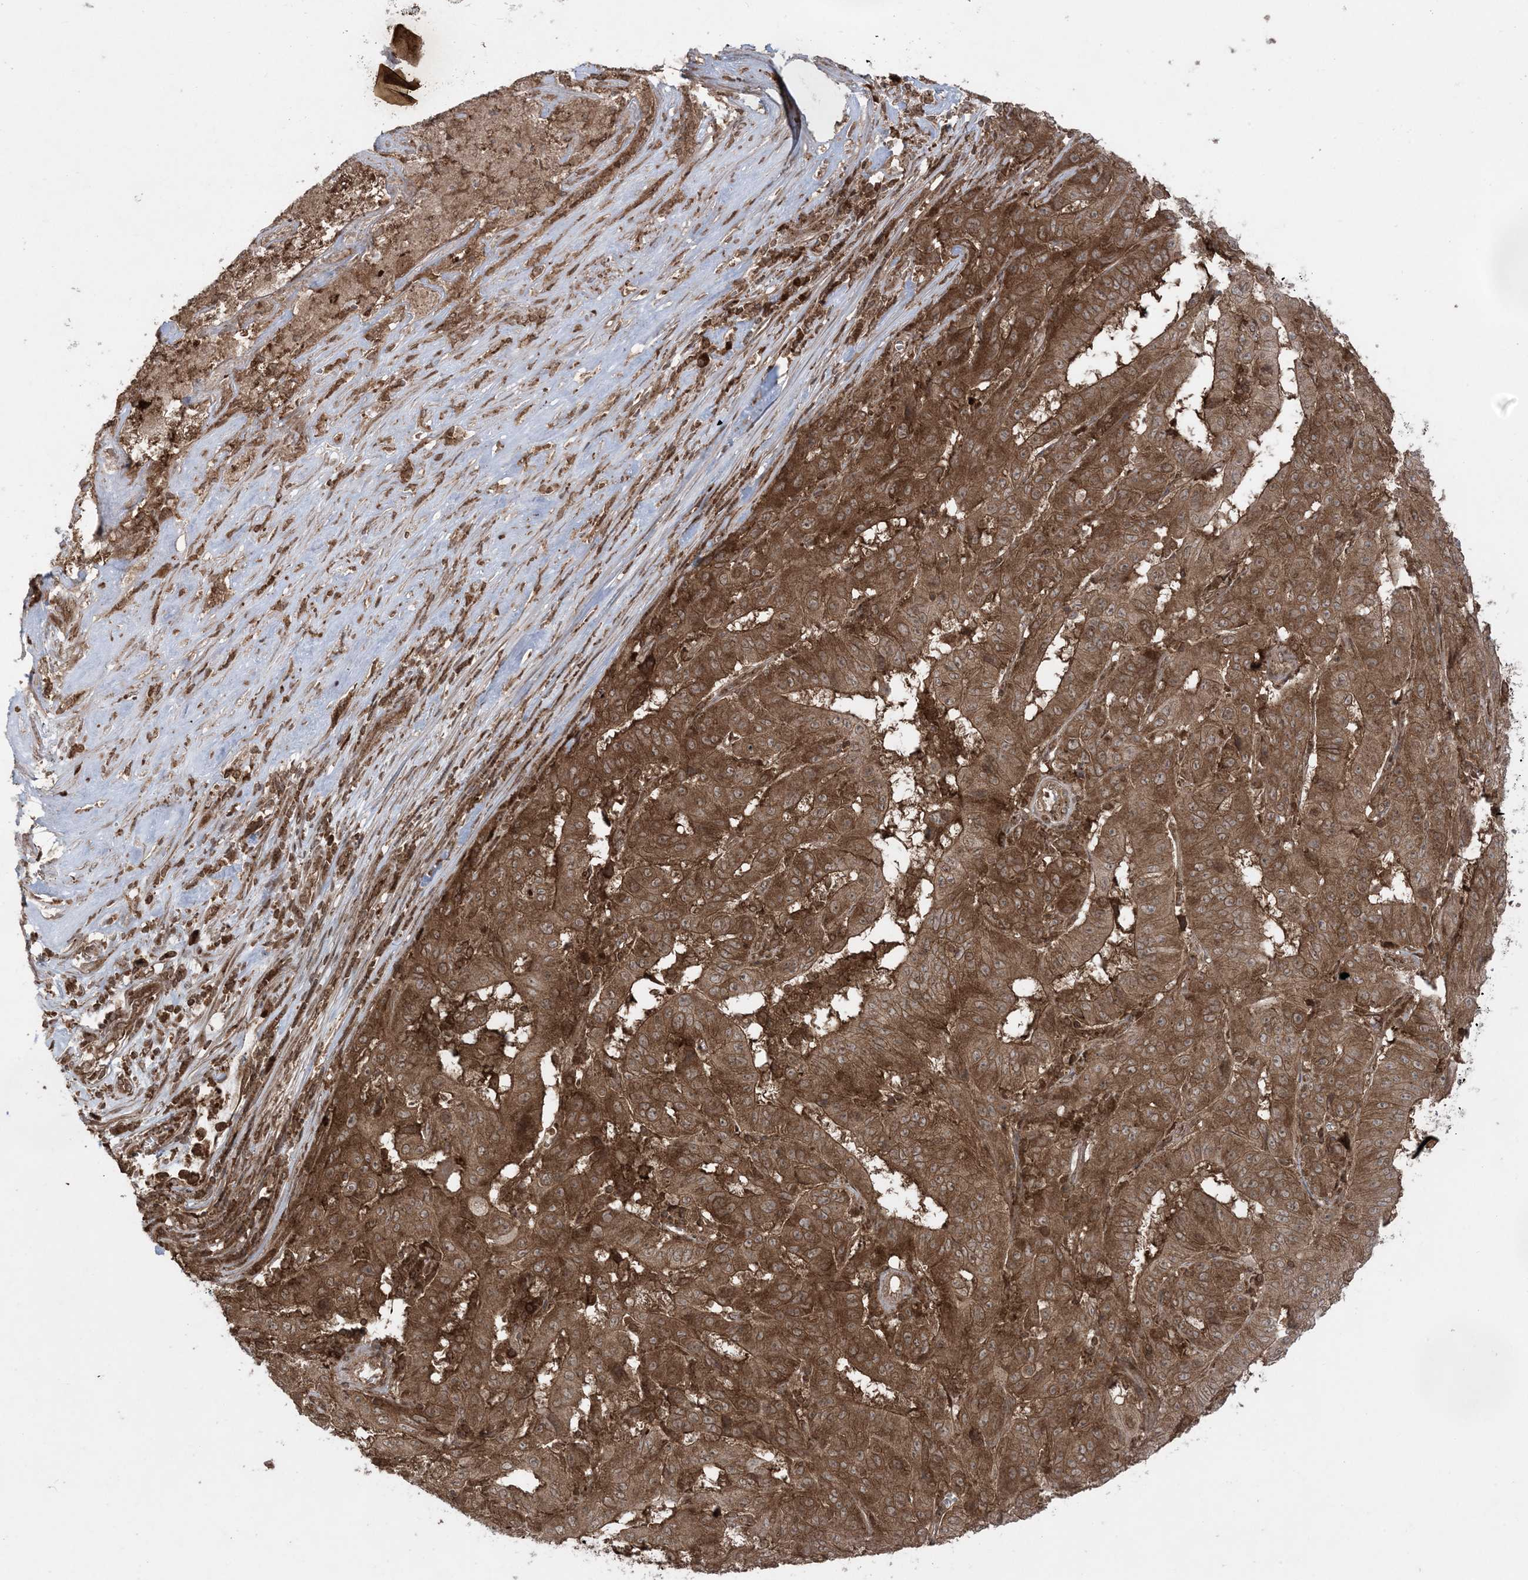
{"staining": {"intensity": "strong", "quantity": ">75%", "location": "cytoplasmic/membranous"}, "tissue": "pancreatic cancer", "cell_type": "Tumor cells", "image_type": "cancer", "snomed": [{"axis": "morphology", "description": "Adenocarcinoma, NOS"}, {"axis": "topography", "description": "Pancreas"}], "caption": "Protein expression by immunohistochemistry reveals strong cytoplasmic/membranous positivity in approximately >75% of tumor cells in adenocarcinoma (pancreatic).", "gene": "DDX19B", "patient": {"sex": "male", "age": 63}}